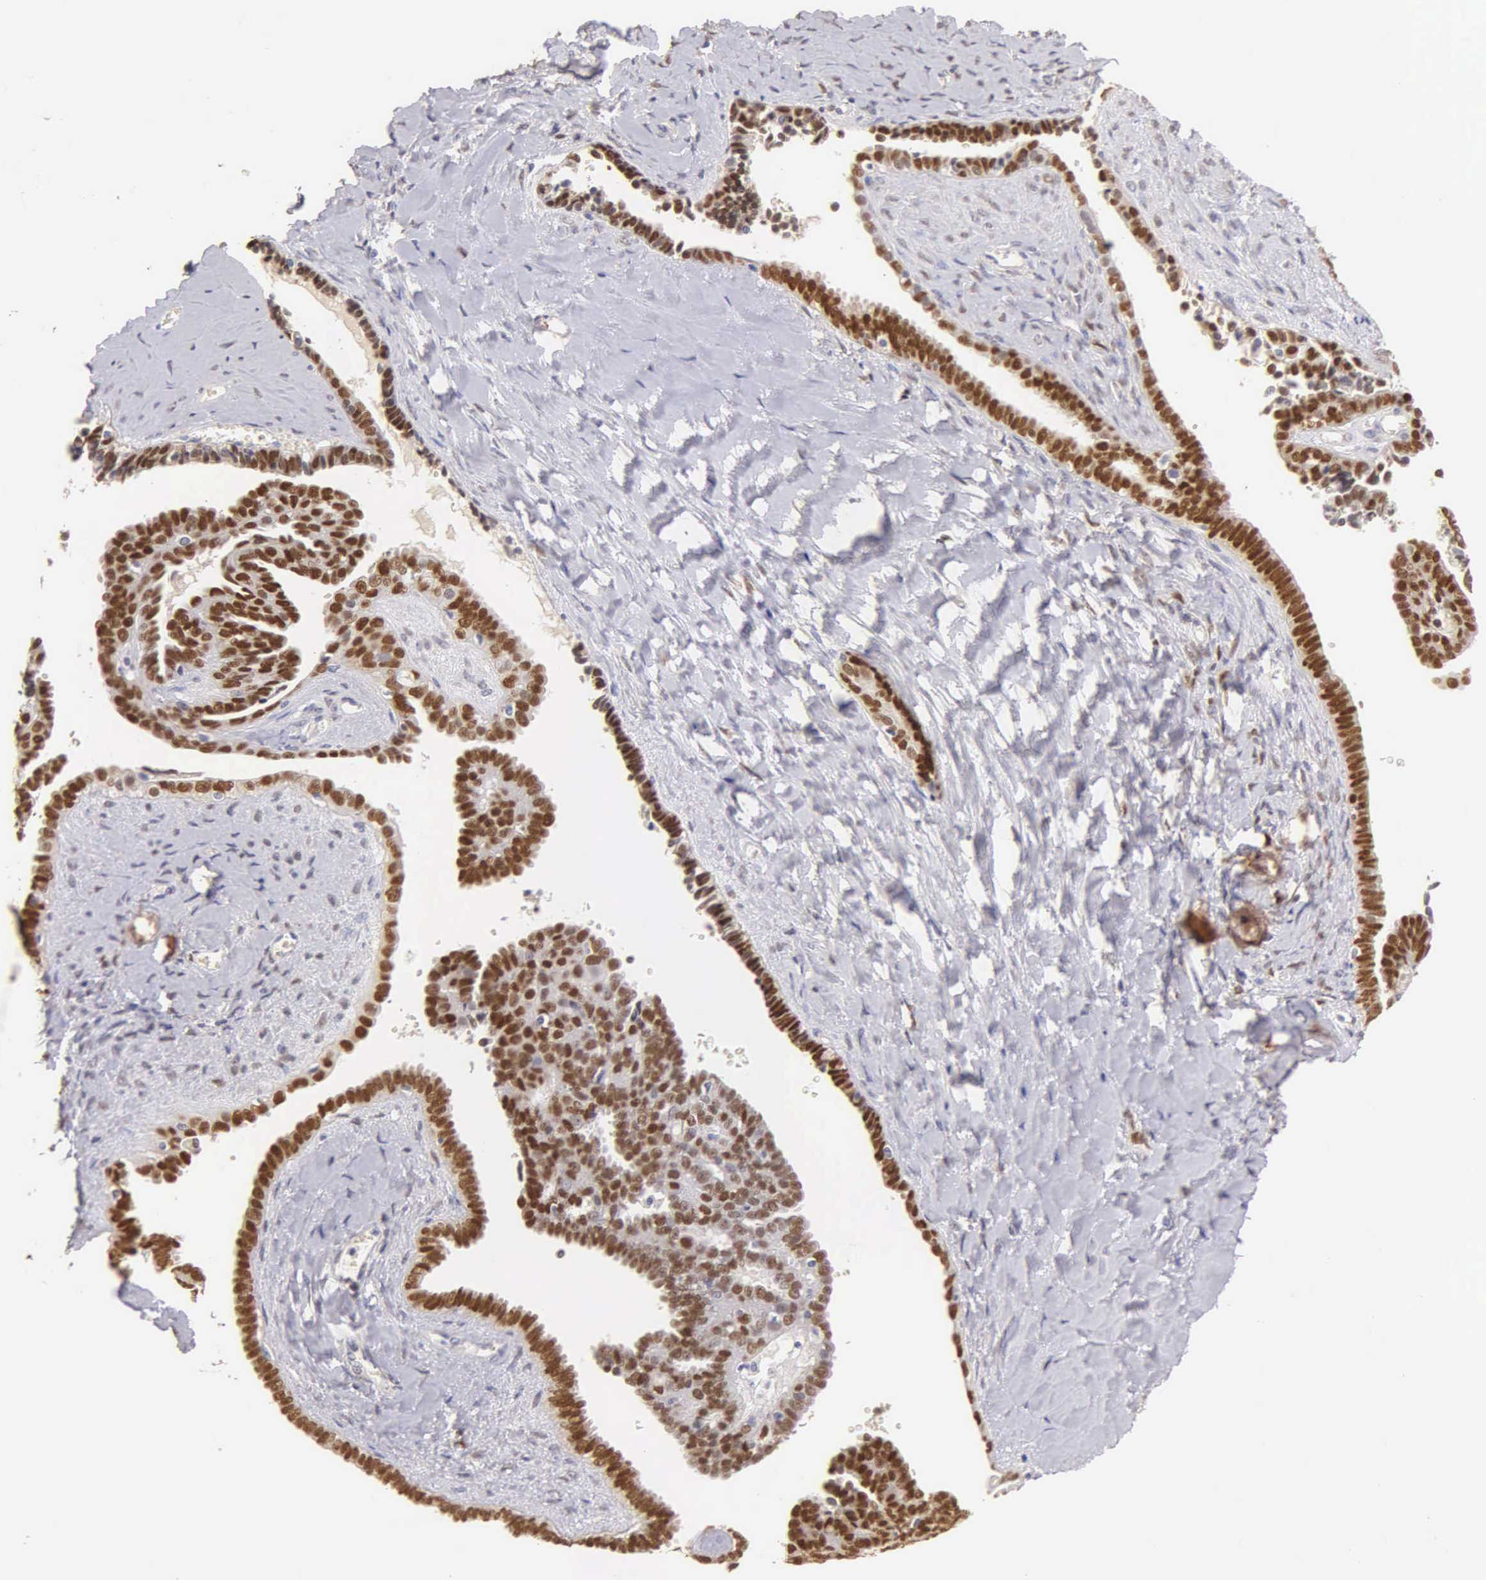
{"staining": {"intensity": "moderate", "quantity": "25%-75%", "location": "nuclear"}, "tissue": "ovarian cancer", "cell_type": "Tumor cells", "image_type": "cancer", "snomed": [{"axis": "morphology", "description": "Cystadenocarcinoma, serous, NOS"}, {"axis": "topography", "description": "Ovary"}], "caption": "The immunohistochemical stain highlights moderate nuclear staining in tumor cells of ovarian serous cystadenocarcinoma tissue.", "gene": "ESR1", "patient": {"sex": "female", "age": 71}}